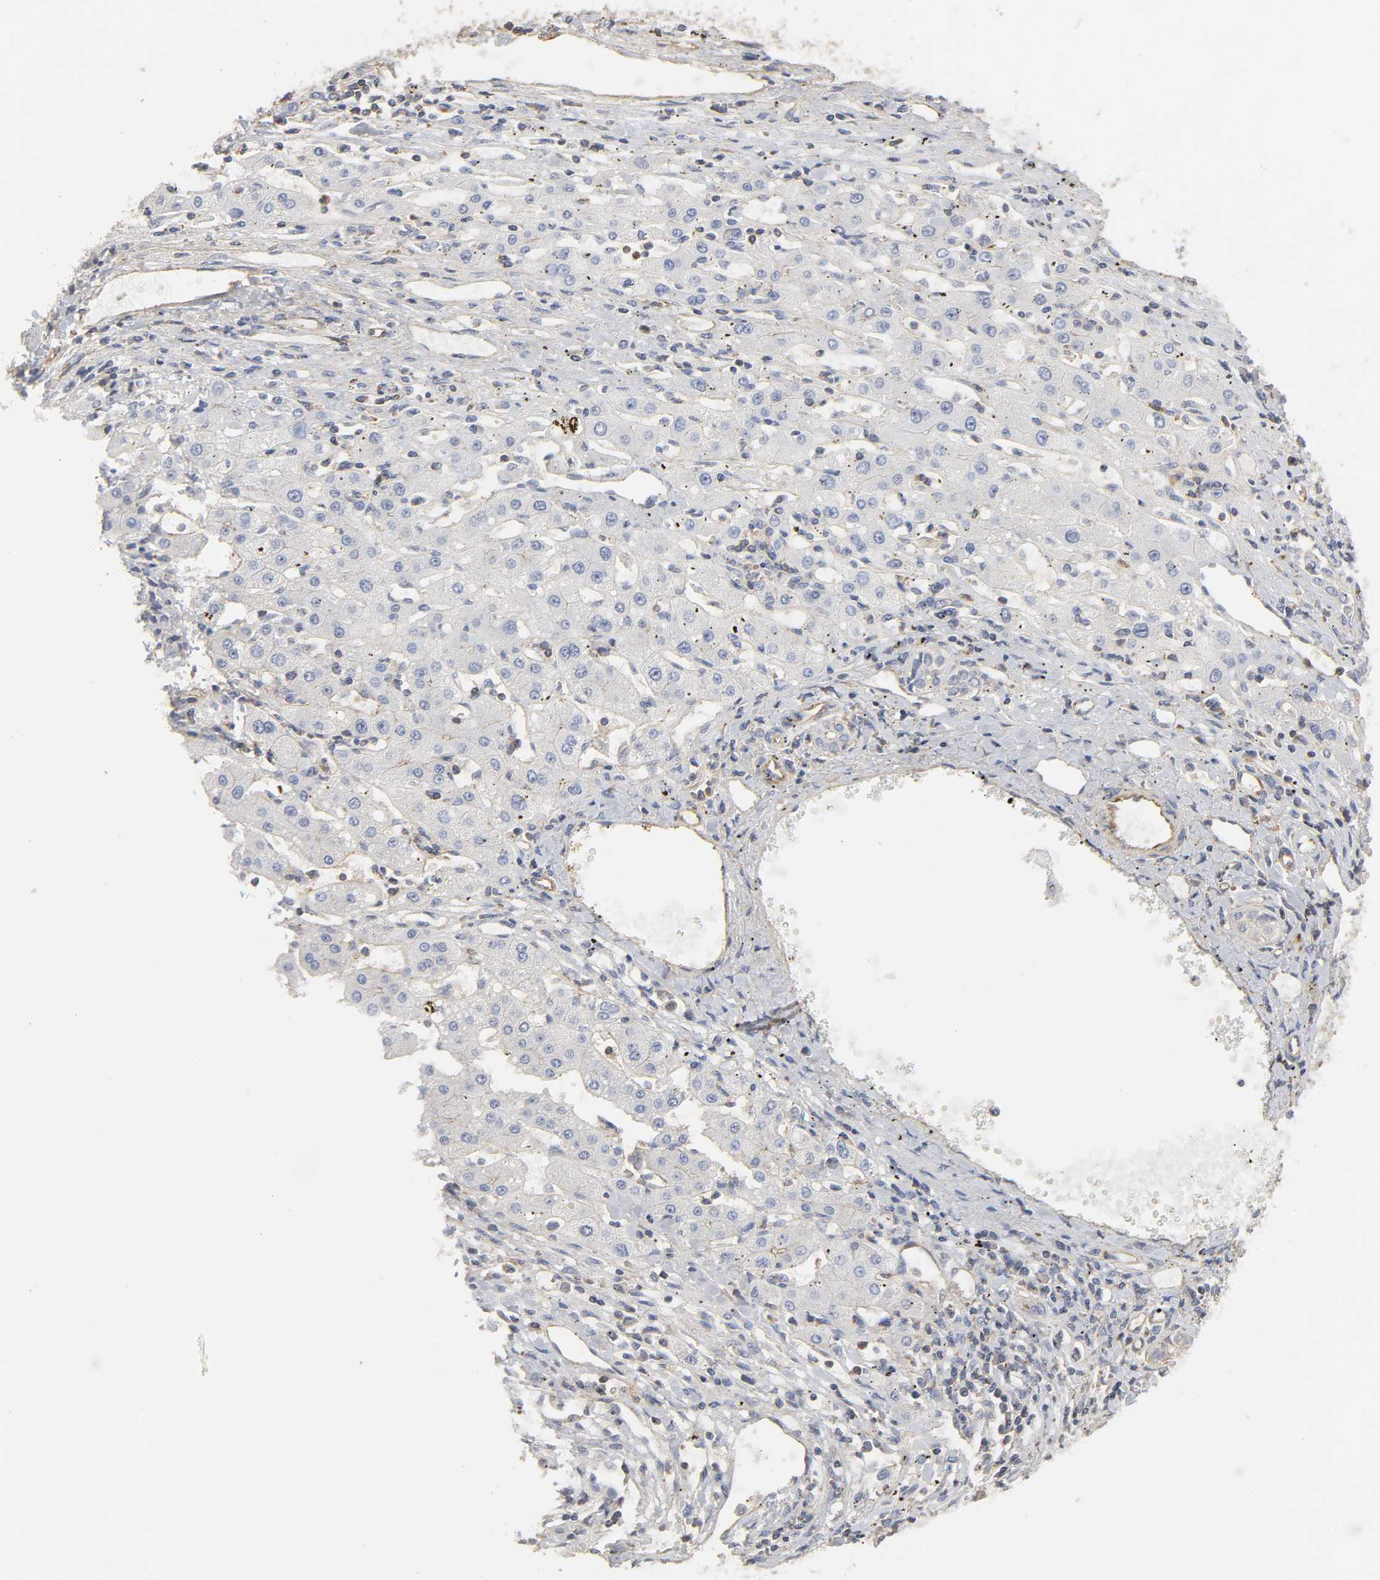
{"staining": {"intensity": "negative", "quantity": "none", "location": "none"}, "tissue": "liver cancer", "cell_type": "Tumor cells", "image_type": "cancer", "snomed": [{"axis": "morphology", "description": "Carcinoma, Hepatocellular, NOS"}, {"axis": "topography", "description": "Liver"}], "caption": "Liver cancer was stained to show a protein in brown. There is no significant positivity in tumor cells.", "gene": "SH3GLB1", "patient": {"sex": "male", "age": 72}}